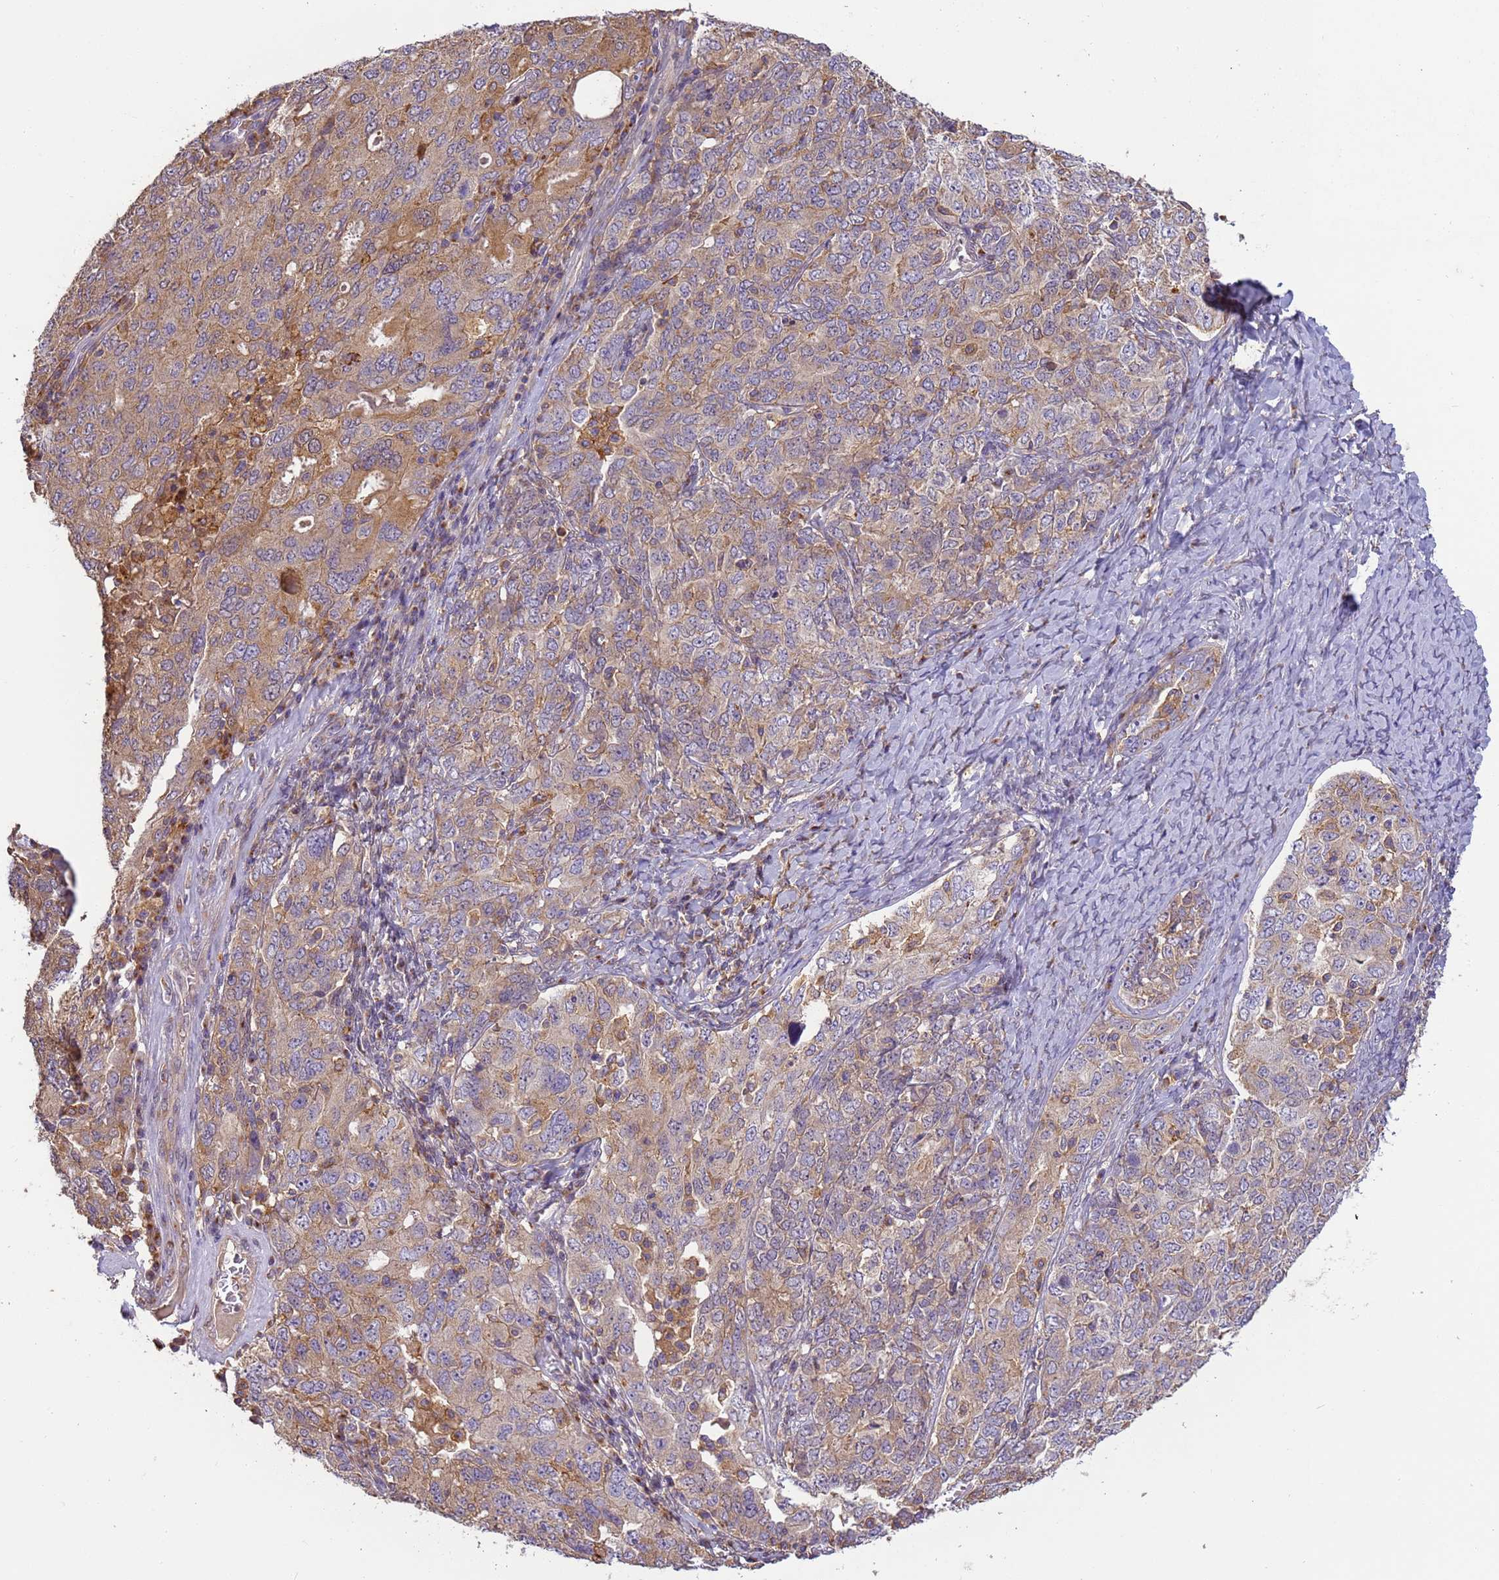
{"staining": {"intensity": "moderate", "quantity": "25%-75%", "location": "cytoplasmic/membranous"}, "tissue": "ovarian cancer", "cell_type": "Tumor cells", "image_type": "cancer", "snomed": [{"axis": "morphology", "description": "Carcinoma, endometroid"}, {"axis": "topography", "description": "Ovary"}], "caption": "Ovarian cancer stained for a protein (brown) reveals moderate cytoplasmic/membranous positive positivity in about 25%-75% of tumor cells.", "gene": "M6PR", "patient": {"sex": "female", "age": 62}}